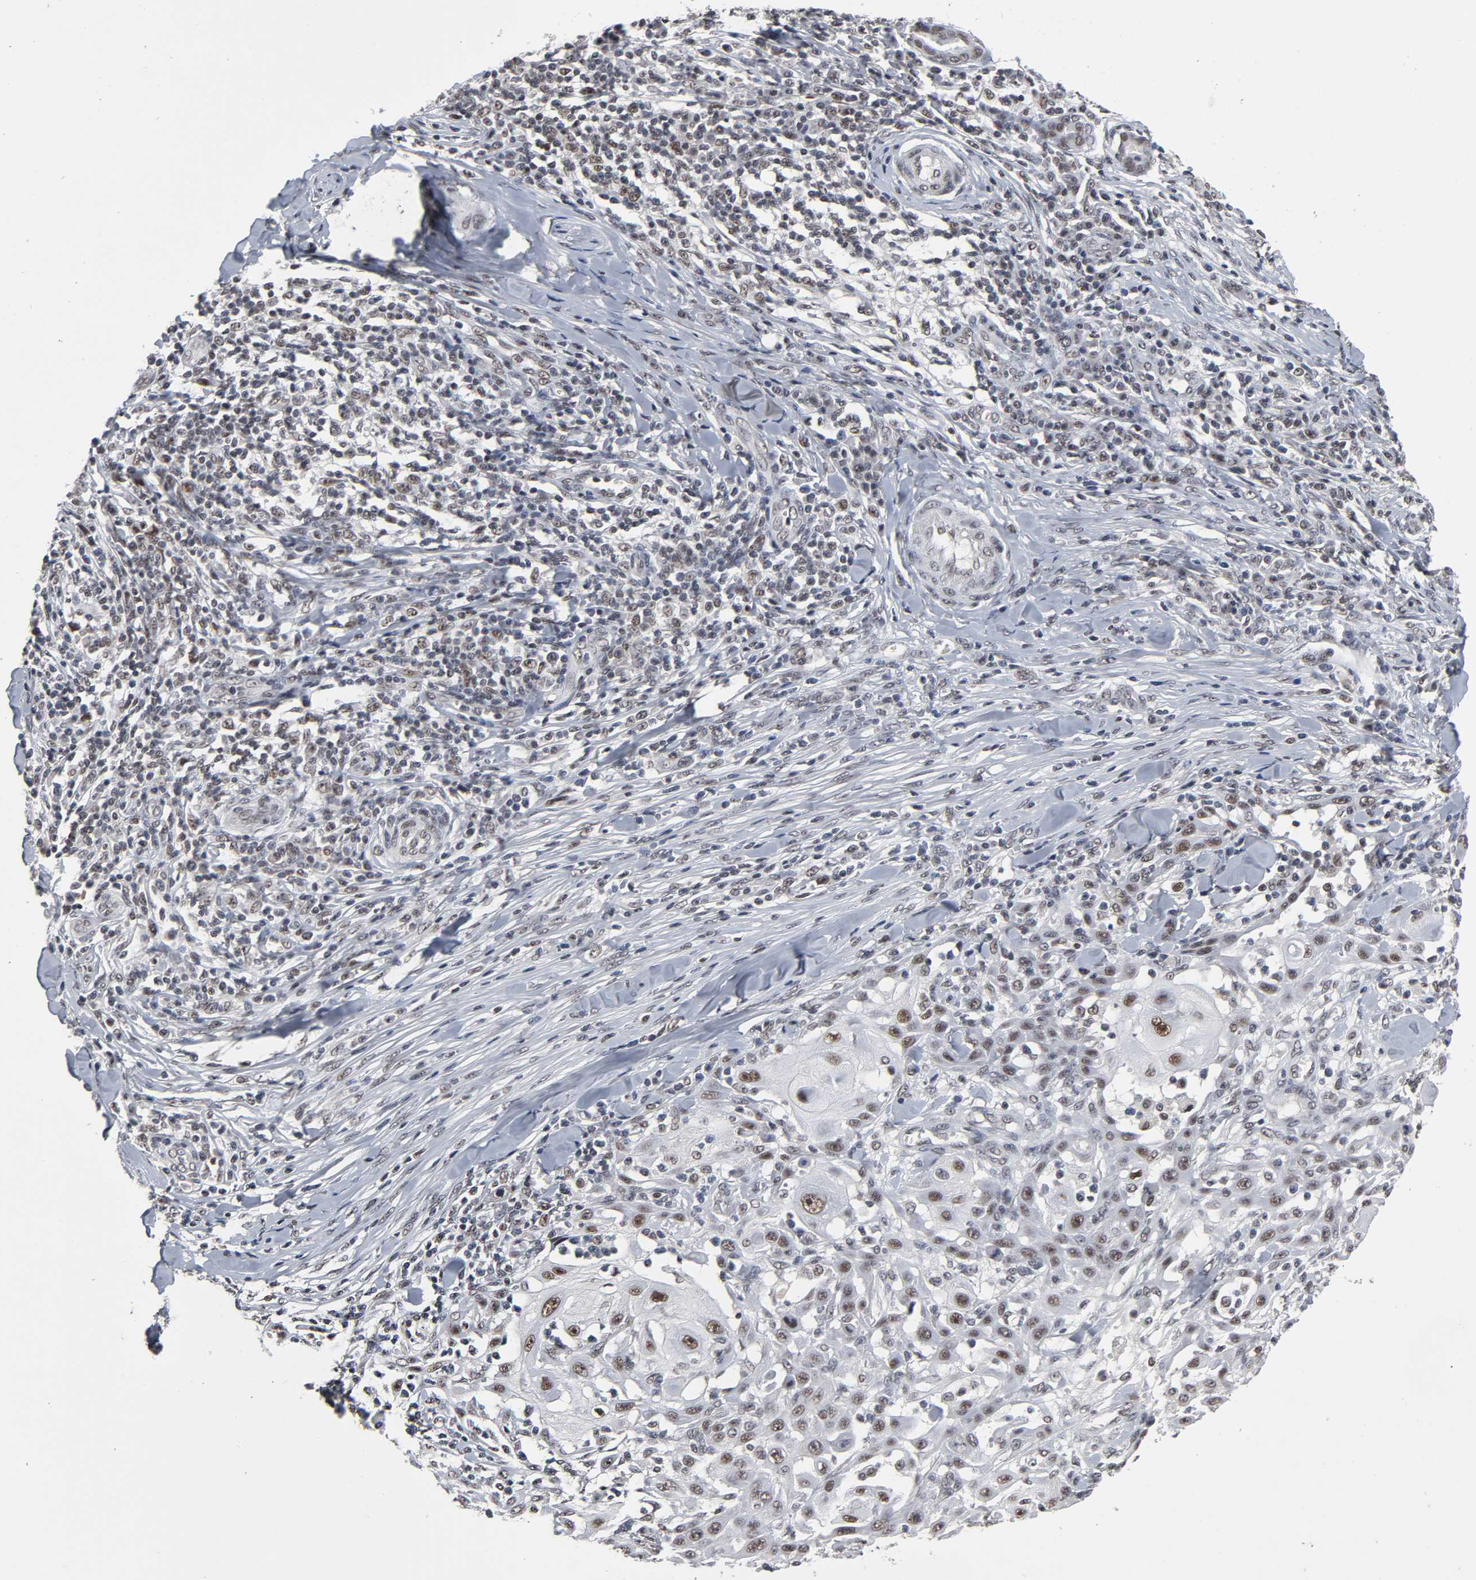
{"staining": {"intensity": "moderate", "quantity": "25%-75%", "location": "nuclear"}, "tissue": "skin cancer", "cell_type": "Tumor cells", "image_type": "cancer", "snomed": [{"axis": "morphology", "description": "Squamous cell carcinoma, NOS"}, {"axis": "topography", "description": "Skin"}], "caption": "DAB immunohistochemical staining of squamous cell carcinoma (skin) demonstrates moderate nuclear protein expression in about 25%-75% of tumor cells.", "gene": "TRIM33", "patient": {"sex": "male", "age": 24}}